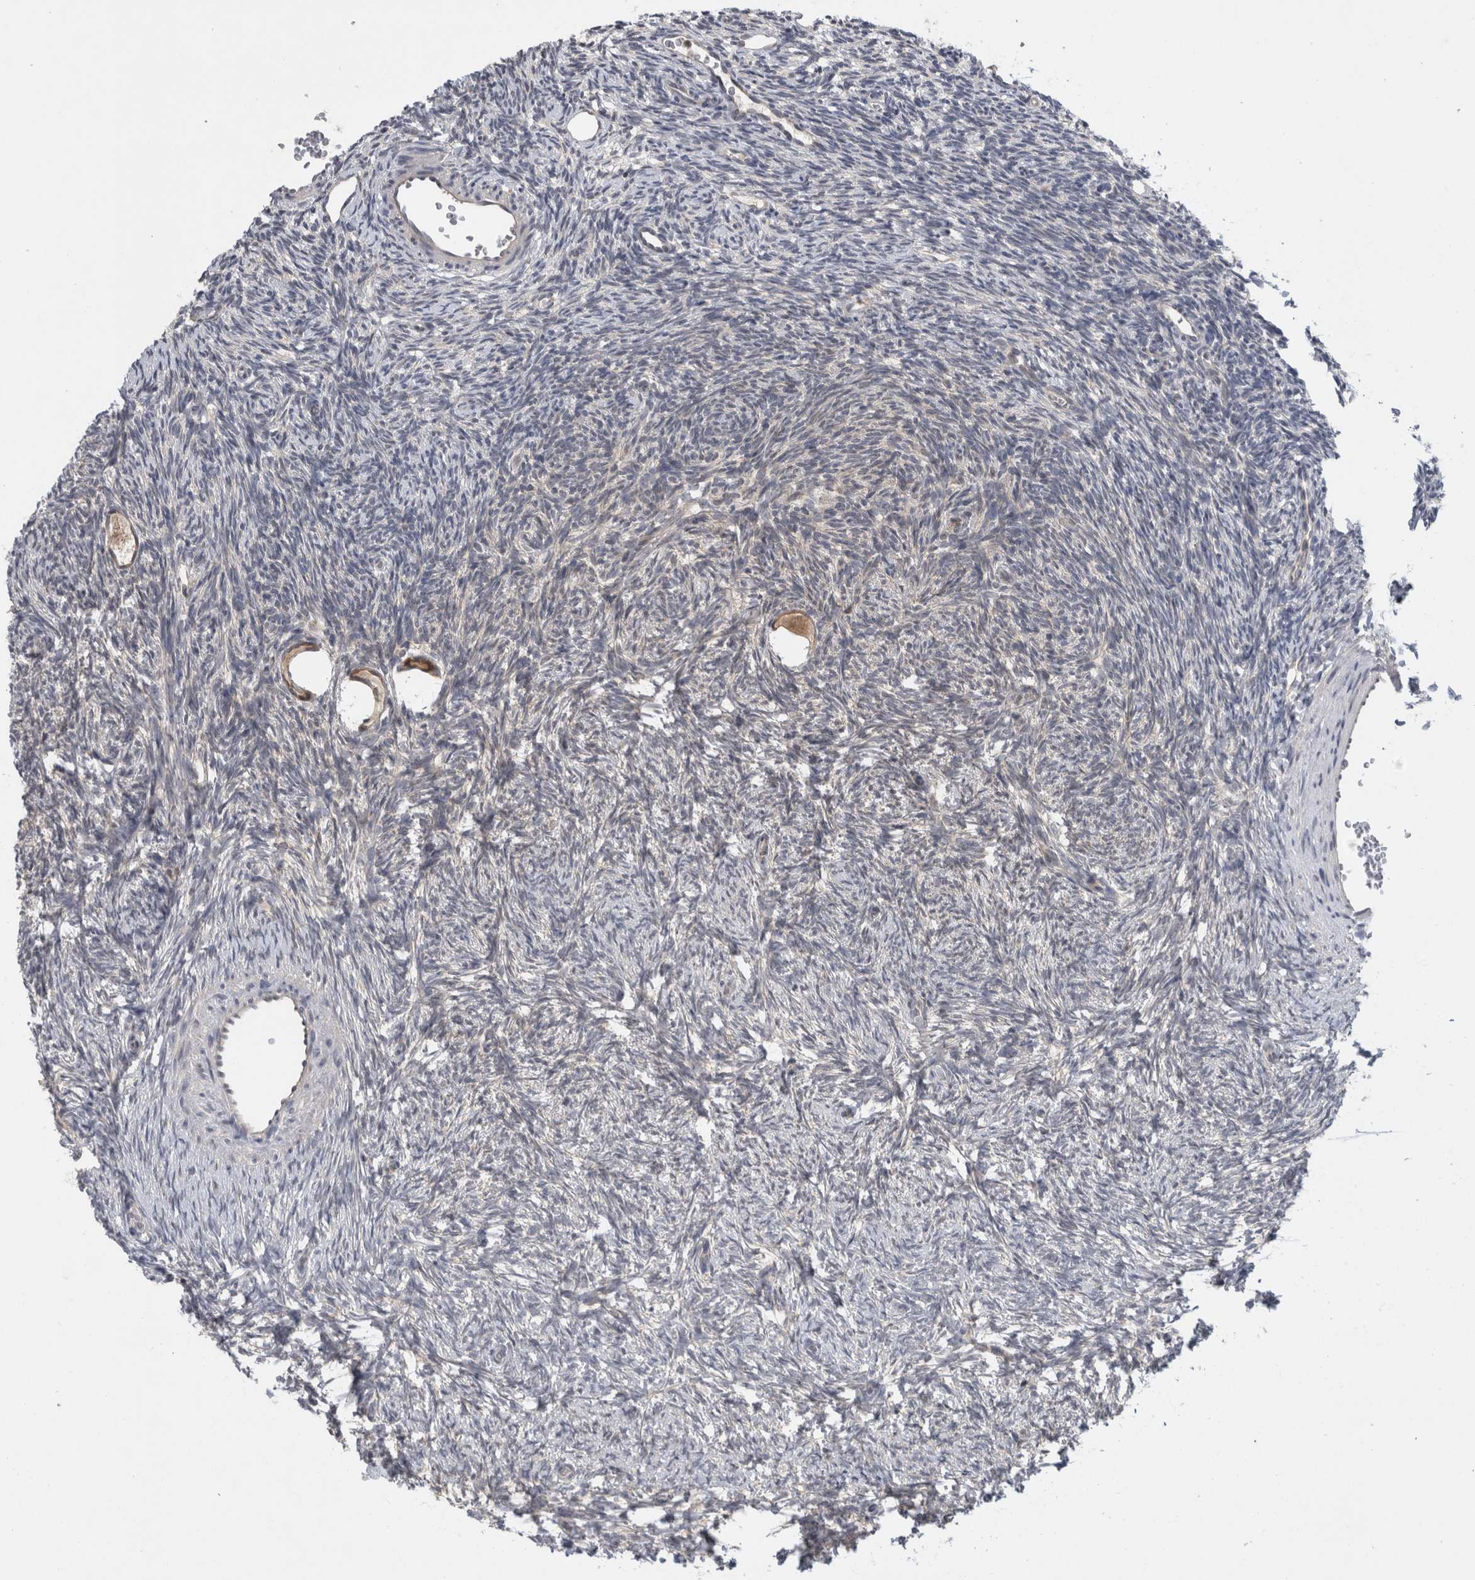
{"staining": {"intensity": "weak", "quantity": ">75%", "location": "cytoplasmic/membranous"}, "tissue": "ovary", "cell_type": "Follicle cells", "image_type": "normal", "snomed": [{"axis": "morphology", "description": "Normal tissue, NOS"}, {"axis": "topography", "description": "Ovary"}], "caption": "Protein analysis of unremarkable ovary exhibits weak cytoplasmic/membranous expression in about >75% of follicle cells.", "gene": "AASDHPPT", "patient": {"sex": "female", "age": 34}}